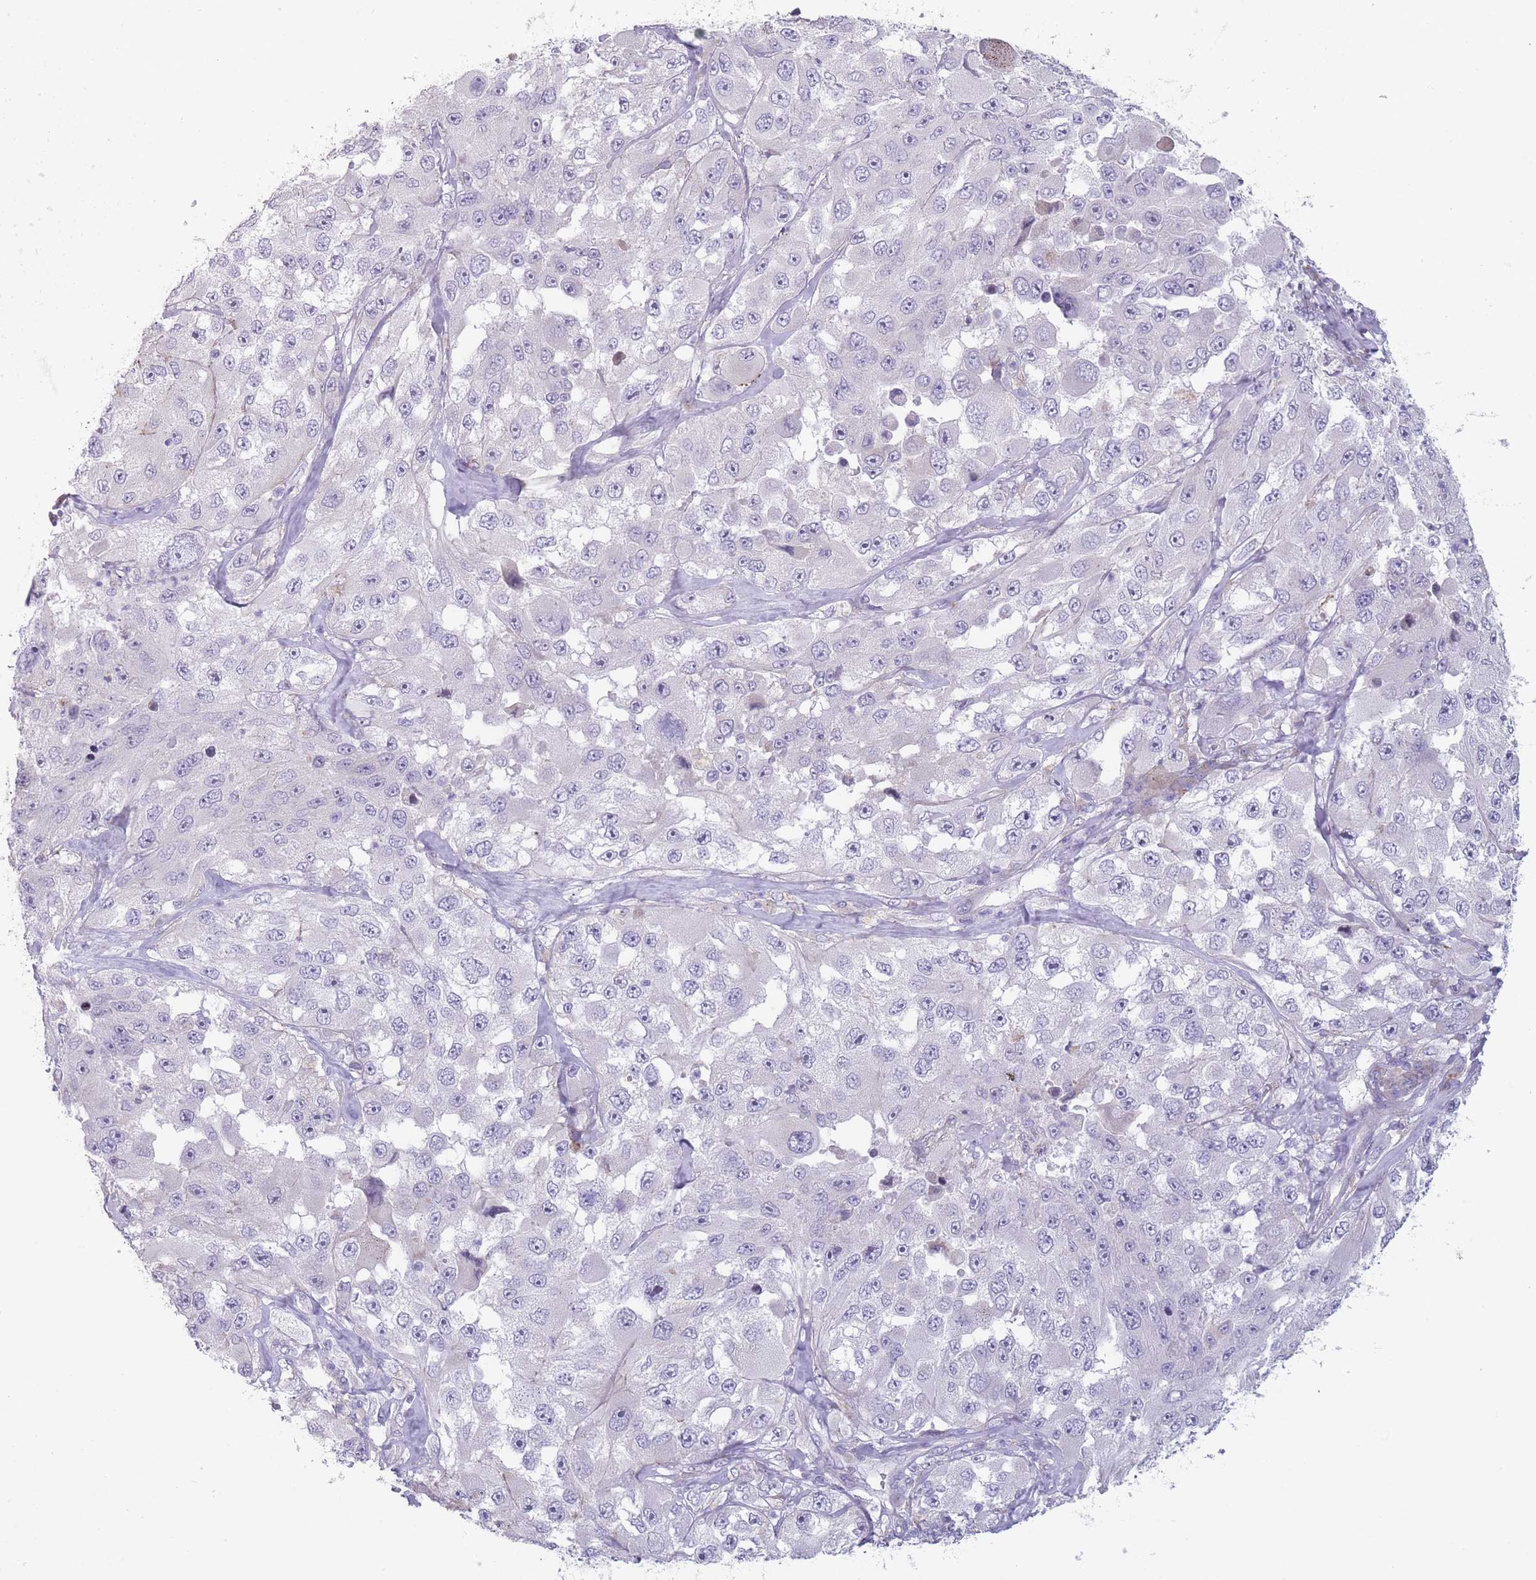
{"staining": {"intensity": "negative", "quantity": "none", "location": "none"}, "tissue": "melanoma", "cell_type": "Tumor cells", "image_type": "cancer", "snomed": [{"axis": "morphology", "description": "Malignant melanoma, Metastatic site"}, {"axis": "topography", "description": "Lymph node"}], "caption": "DAB (3,3'-diaminobenzidine) immunohistochemical staining of human malignant melanoma (metastatic site) shows no significant positivity in tumor cells. (DAB IHC visualized using brightfield microscopy, high magnification).", "gene": "PAIP2B", "patient": {"sex": "male", "age": 62}}